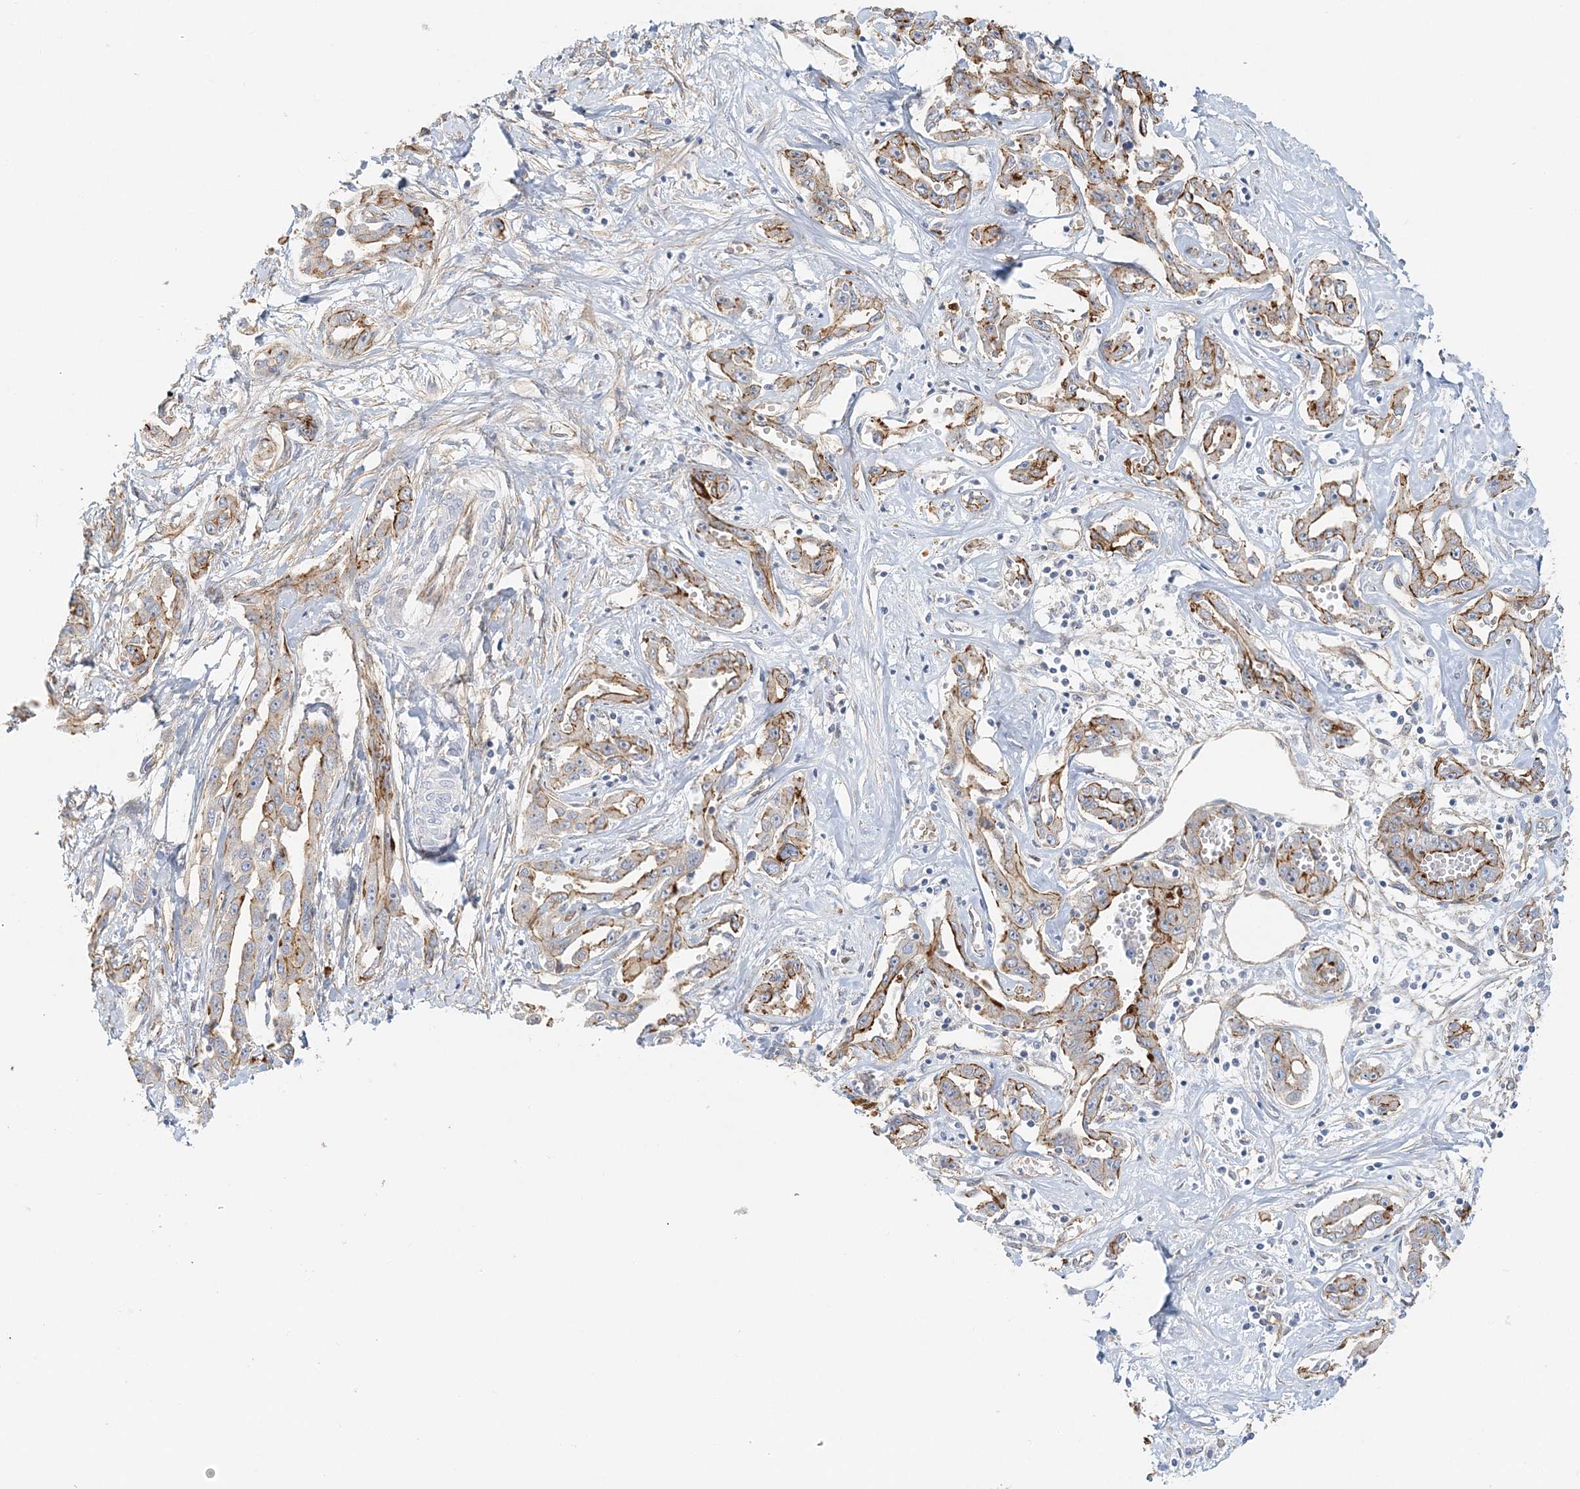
{"staining": {"intensity": "moderate", "quantity": "25%-75%", "location": "cytoplasmic/membranous"}, "tissue": "liver cancer", "cell_type": "Tumor cells", "image_type": "cancer", "snomed": [{"axis": "morphology", "description": "Cholangiocarcinoma"}, {"axis": "topography", "description": "Liver"}], "caption": "Protein analysis of liver cancer (cholangiocarcinoma) tissue displays moderate cytoplasmic/membranous positivity in approximately 25%-75% of tumor cells.", "gene": "DNAH1", "patient": {"sex": "male", "age": 59}}